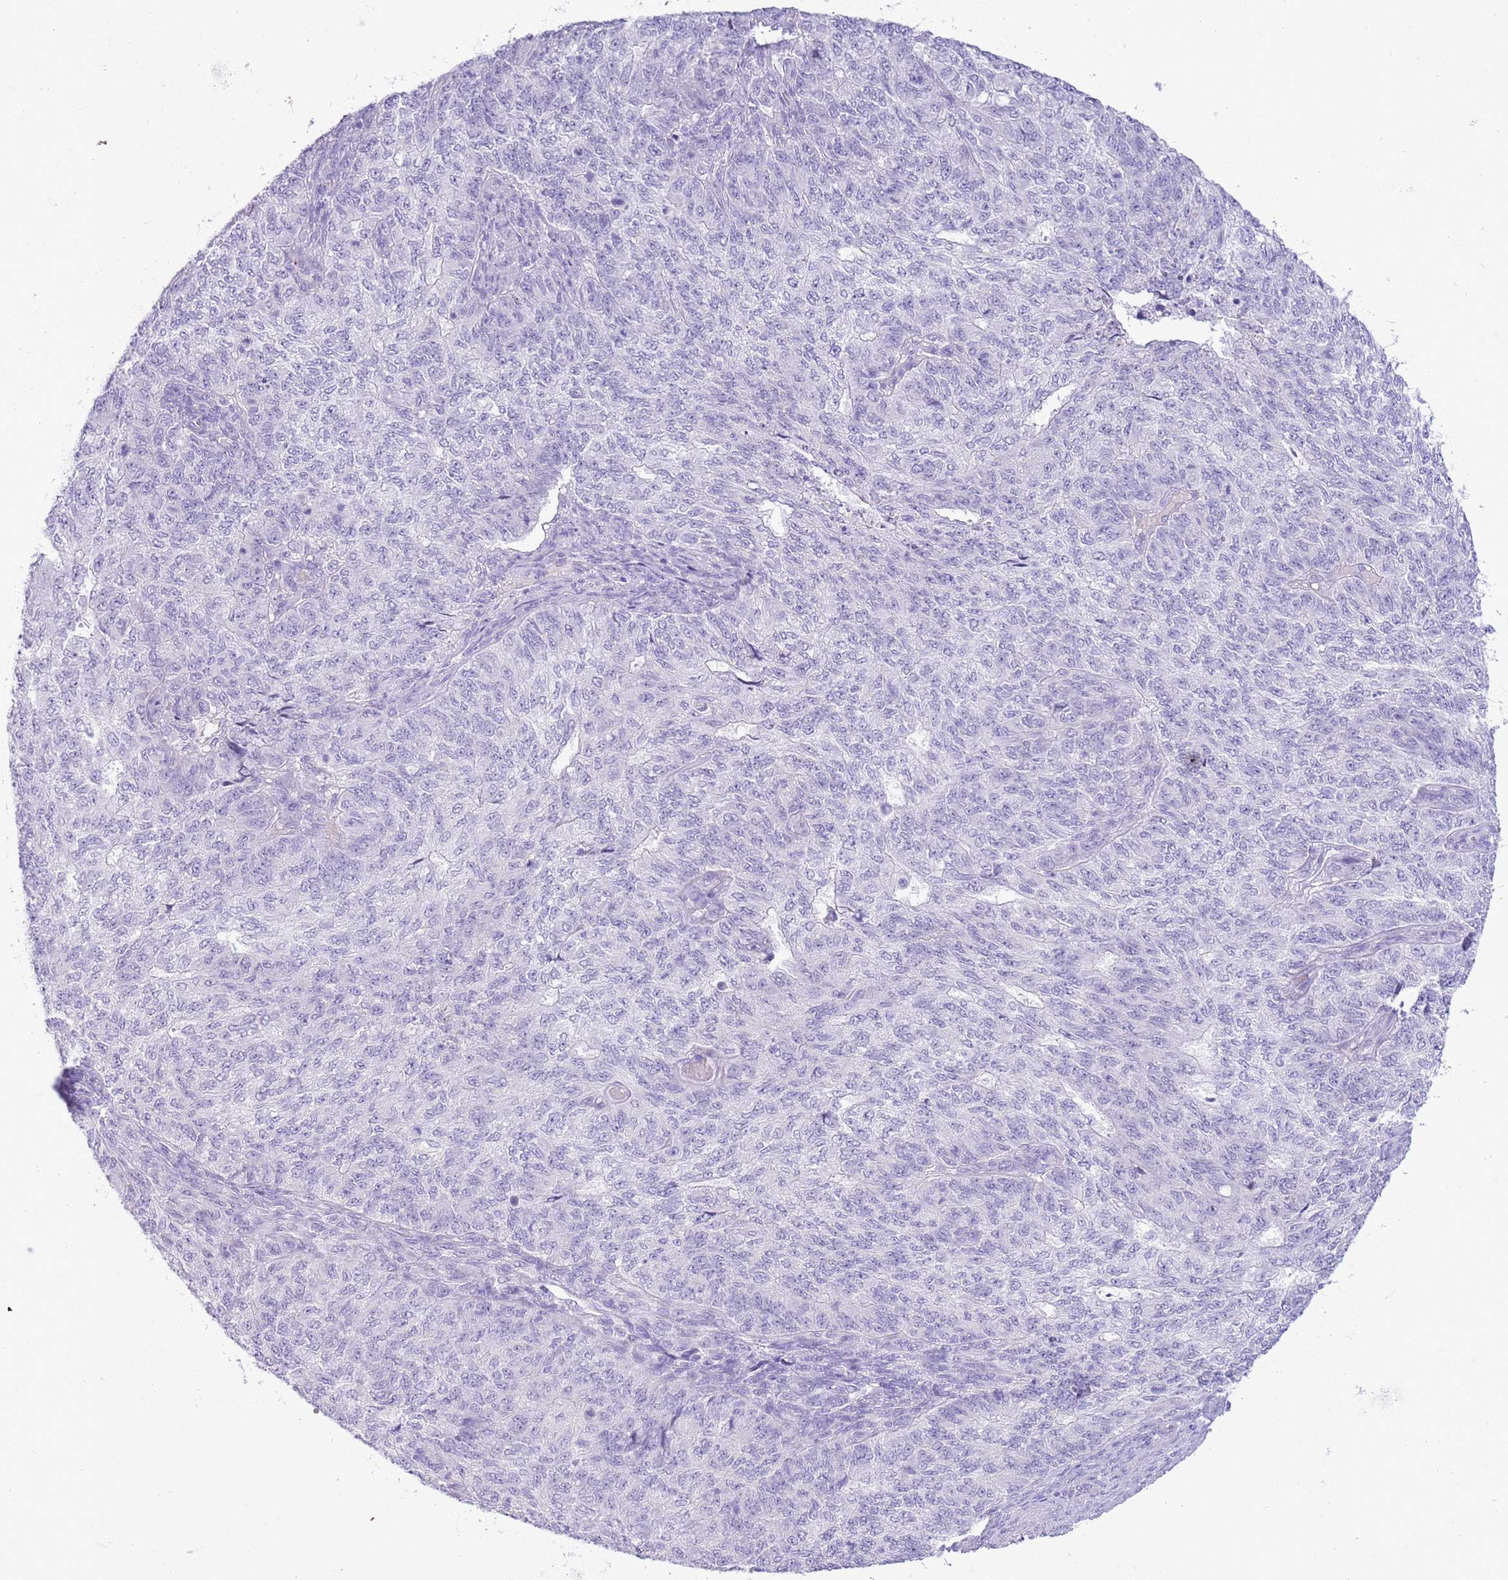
{"staining": {"intensity": "negative", "quantity": "none", "location": "none"}, "tissue": "endometrial cancer", "cell_type": "Tumor cells", "image_type": "cancer", "snomed": [{"axis": "morphology", "description": "Adenocarcinoma, NOS"}, {"axis": "topography", "description": "Endometrium"}], "caption": "Immunohistochemical staining of human endometrial cancer shows no significant staining in tumor cells.", "gene": "TOX2", "patient": {"sex": "female", "age": 32}}